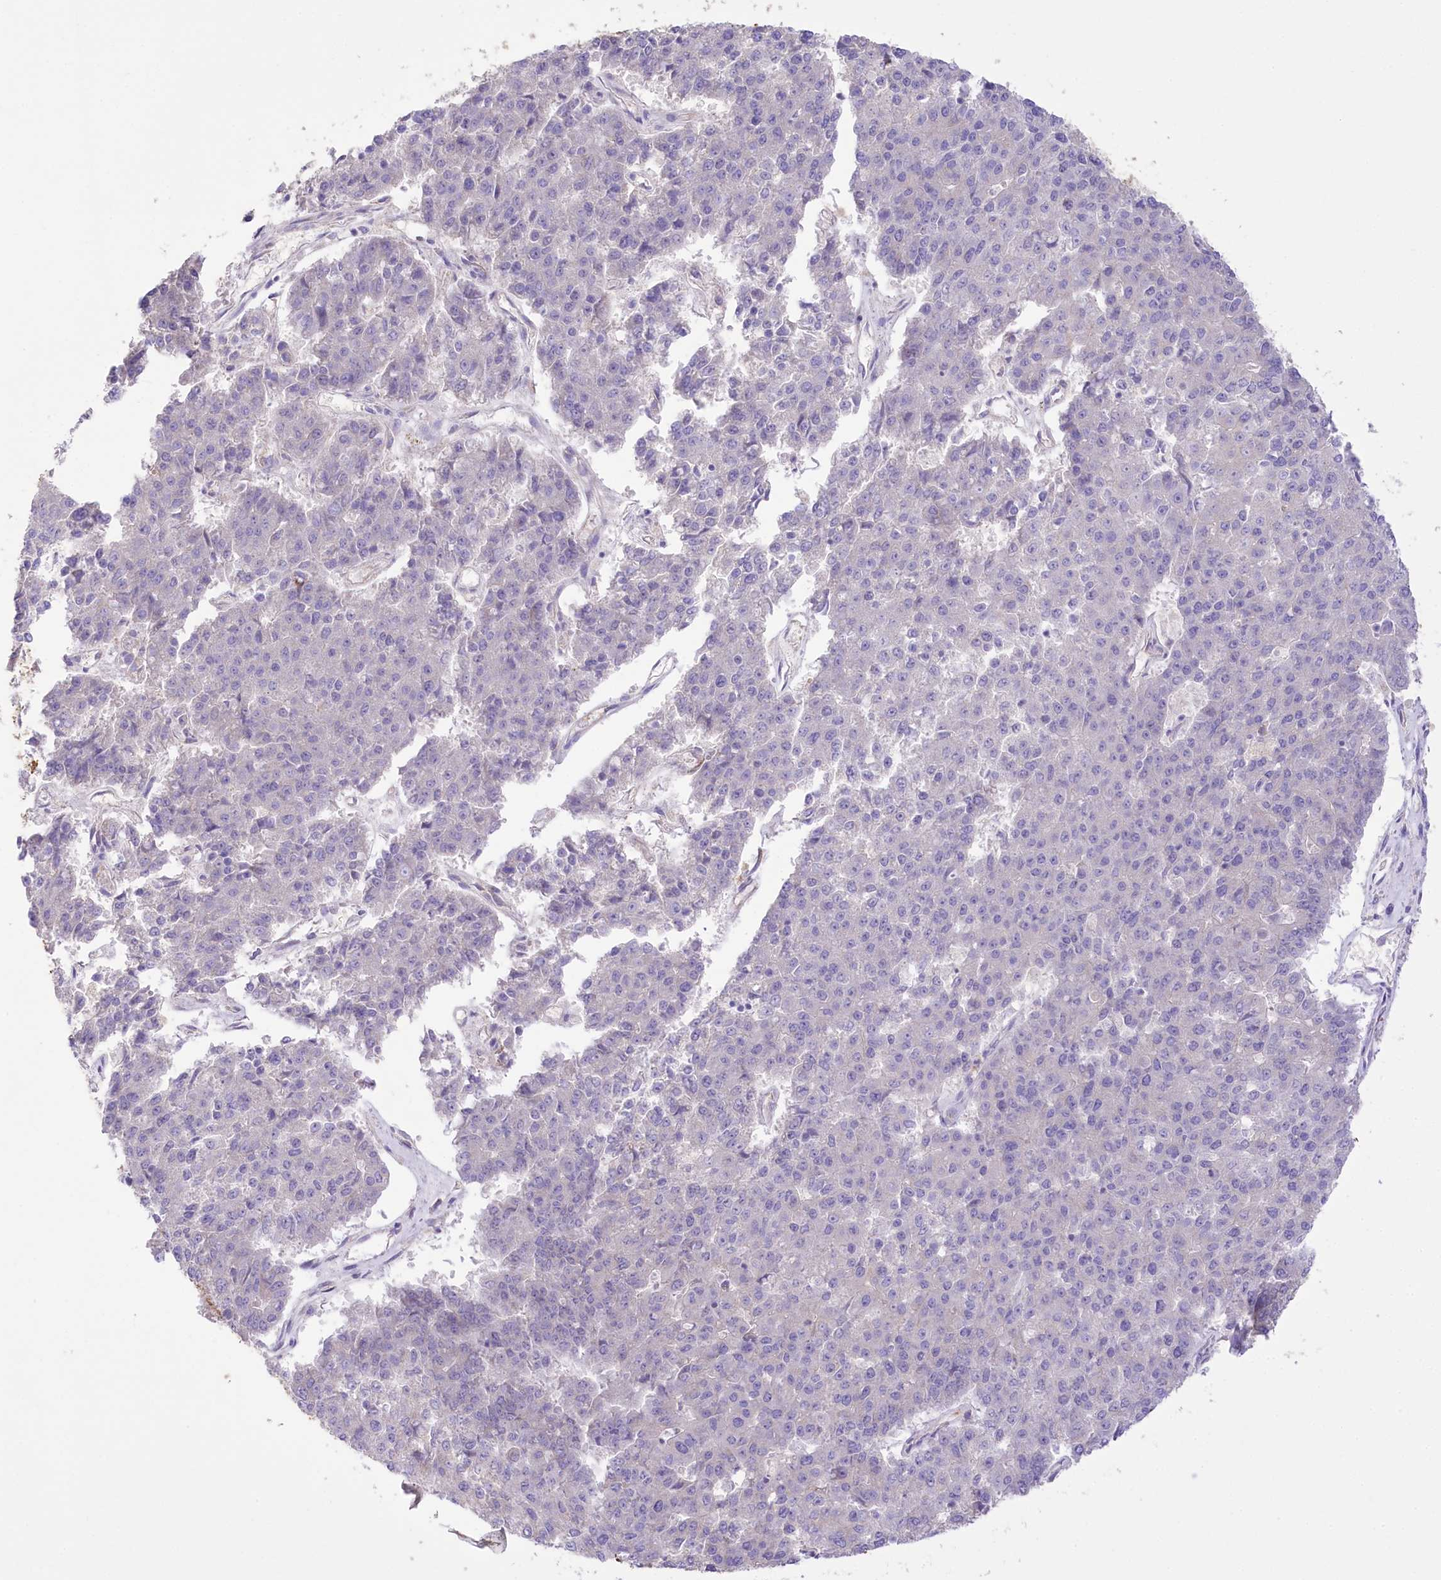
{"staining": {"intensity": "negative", "quantity": "none", "location": "none"}, "tissue": "pancreatic cancer", "cell_type": "Tumor cells", "image_type": "cancer", "snomed": [{"axis": "morphology", "description": "Adenocarcinoma, NOS"}, {"axis": "topography", "description": "Pancreas"}], "caption": "DAB (3,3'-diaminobenzidine) immunohistochemical staining of human pancreatic adenocarcinoma reveals no significant expression in tumor cells. The staining was performed using DAB to visualize the protein expression in brown, while the nuclei were stained in blue with hematoxylin (Magnification: 20x).", "gene": "PRSS53", "patient": {"sex": "male", "age": 50}}